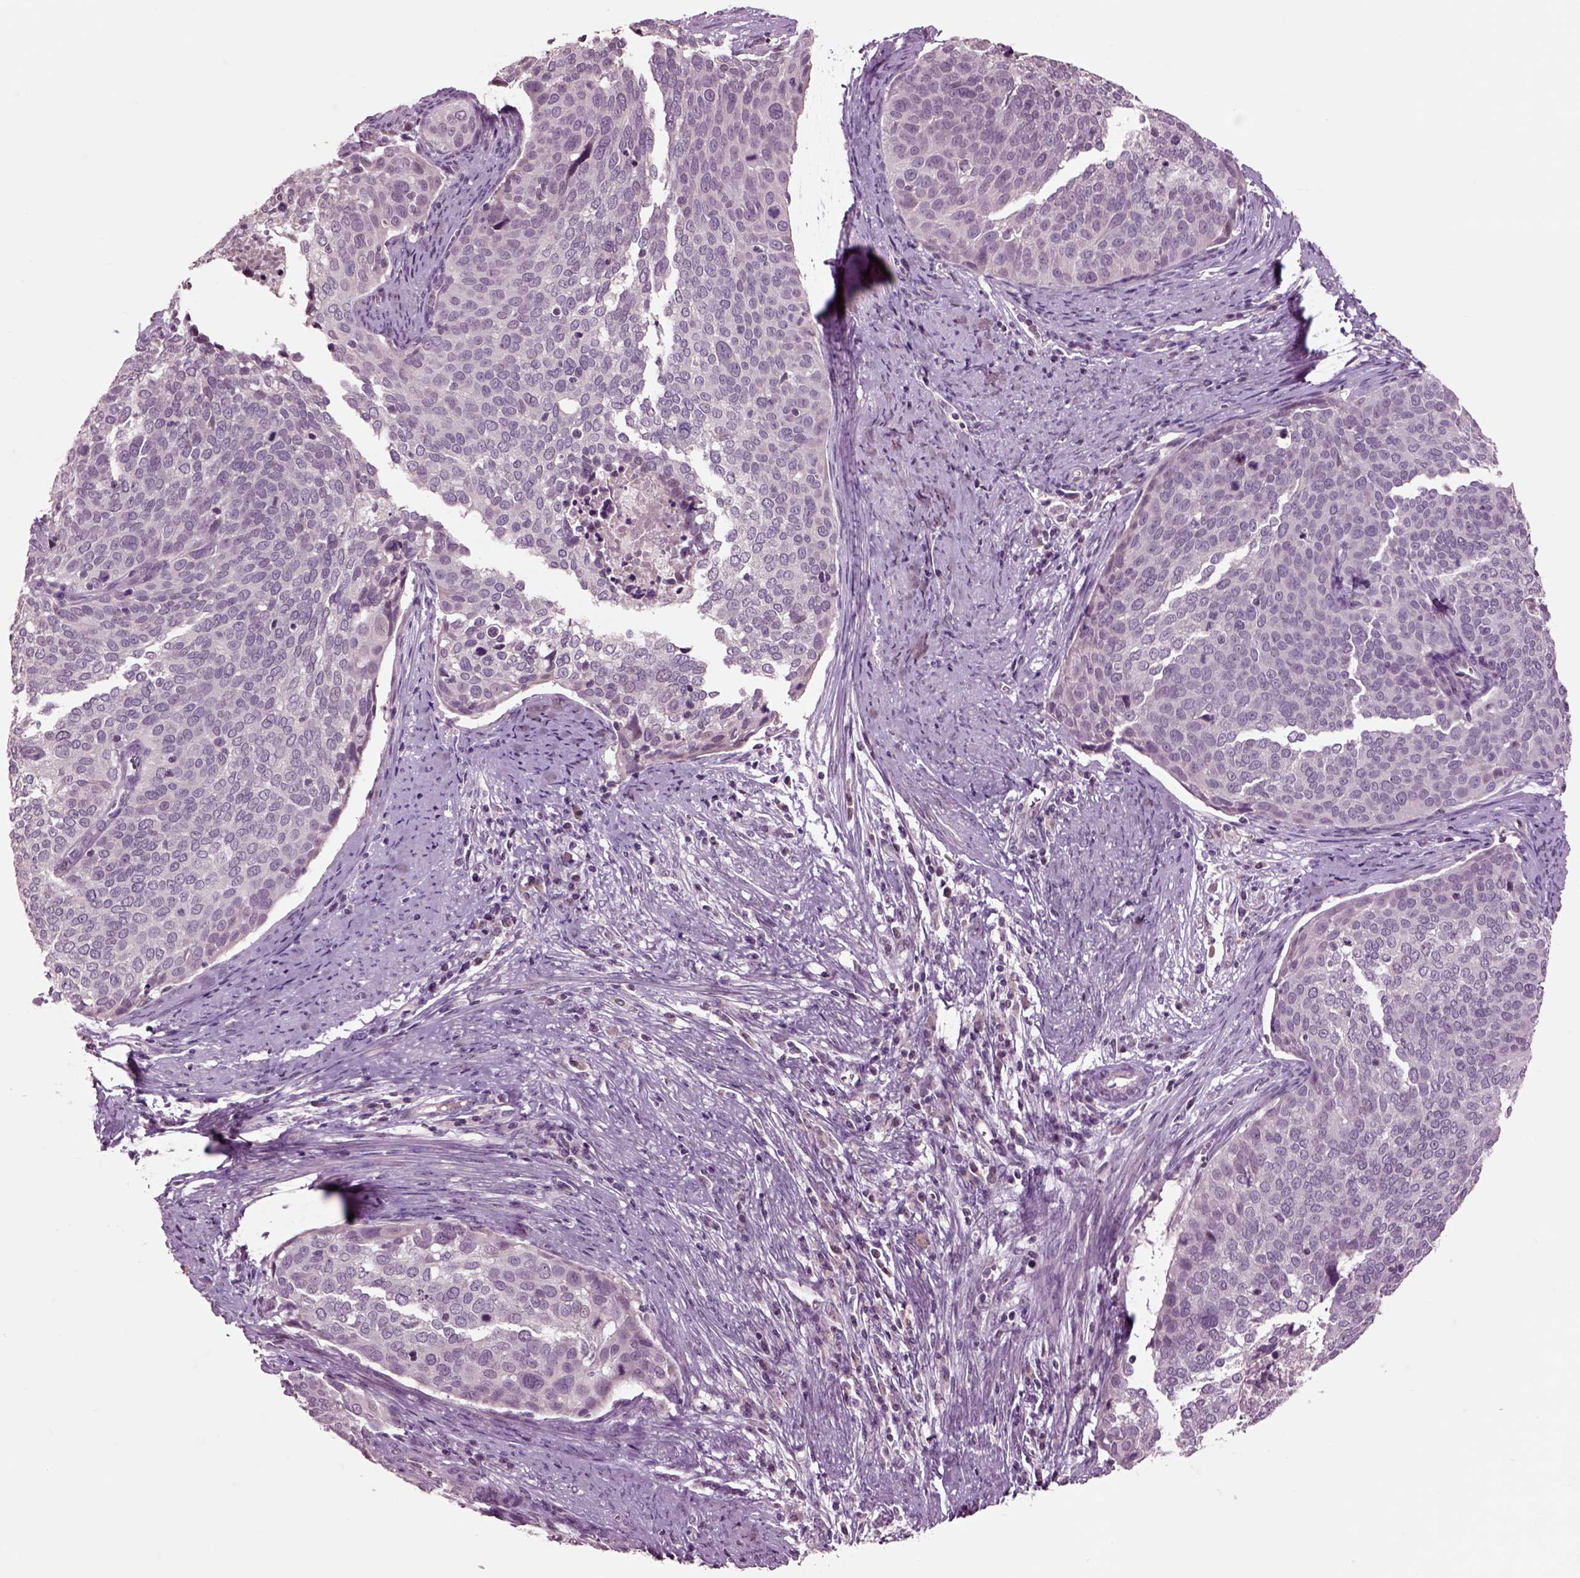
{"staining": {"intensity": "negative", "quantity": "none", "location": "none"}, "tissue": "cervical cancer", "cell_type": "Tumor cells", "image_type": "cancer", "snomed": [{"axis": "morphology", "description": "Squamous cell carcinoma, NOS"}, {"axis": "topography", "description": "Cervix"}], "caption": "Tumor cells show no significant expression in cervical cancer.", "gene": "CHGB", "patient": {"sex": "female", "age": 39}}